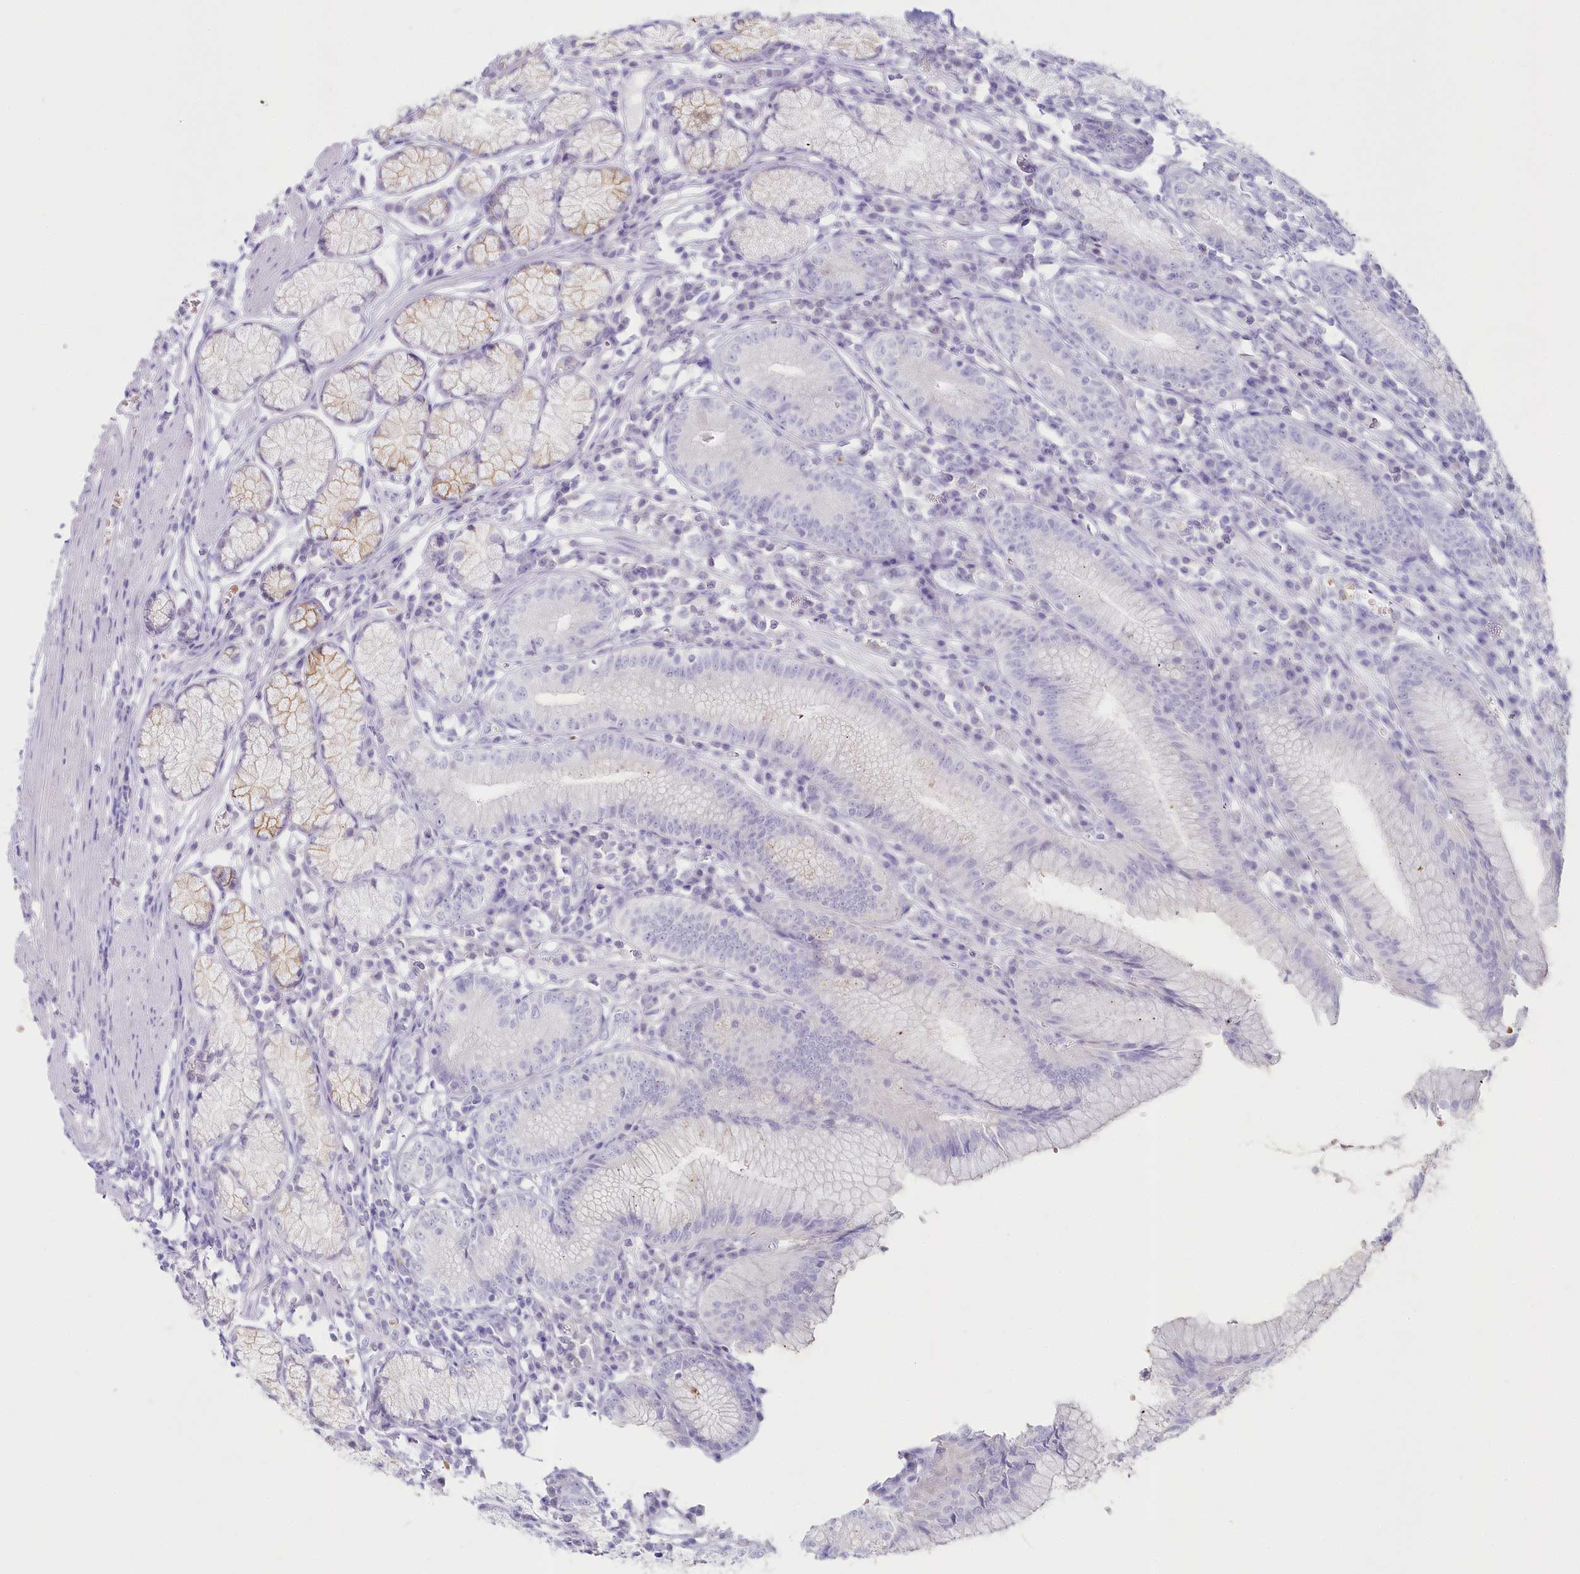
{"staining": {"intensity": "negative", "quantity": "none", "location": "none"}, "tissue": "stomach", "cell_type": "Glandular cells", "image_type": "normal", "snomed": [{"axis": "morphology", "description": "Normal tissue, NOS"}, {"axis": "topography", "description": "Stomach"}], "caption": "DAB immunohistochemical staining of benign human stomach reveals no significant expression in glandular cells. (Stains: DAB immunohistochemistry (IHC) with hematoxylin counter stain, Microscopy: brightfield microscopy at high magnification).", "gene": "IFIT5", "patient": {"sex": "male", "age": 55}}